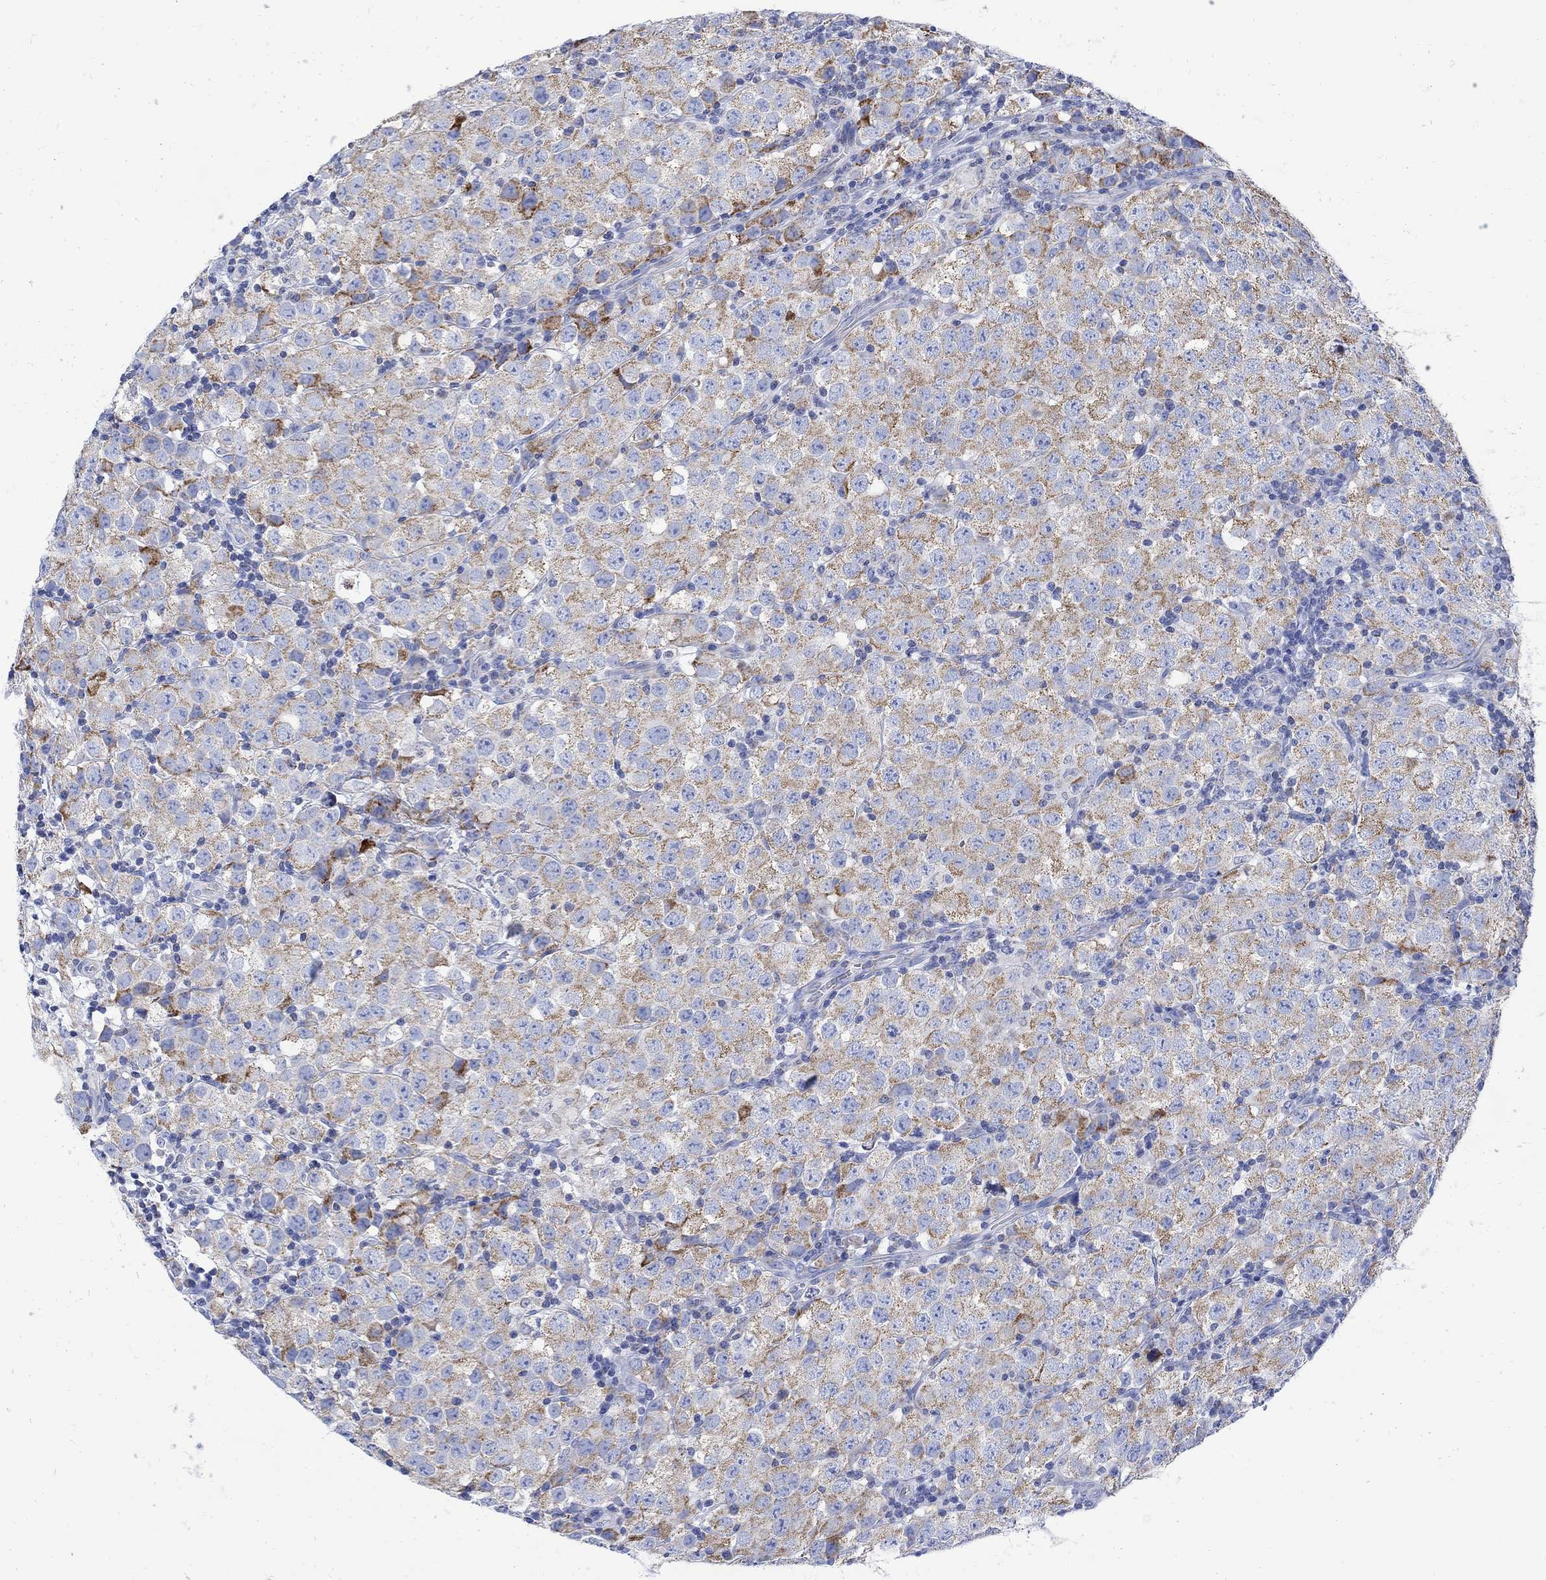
{"staining": {"intensity": "moderate", "quantity": "<25%", "location": "cytoplasmic/membranous"}, "tissue": "testis cancer", "cell_type": "Tumor cells", "image_type": "cancer", "snomed": [{"axis": "morphology", "description": "Seminoma, NOS"}, {"axis": "topography", "description": "Testis"}], "caption": "This photomicrograph reveals testis cancer stained with IHC to label a protein in brown. The cytoplasmic/membranous of tumor cells show moderate positivity for the protein. Nuclei are counter-stained blue.", "gene": "CPLX2", "patient": {"sex": "male", "age": 34}}